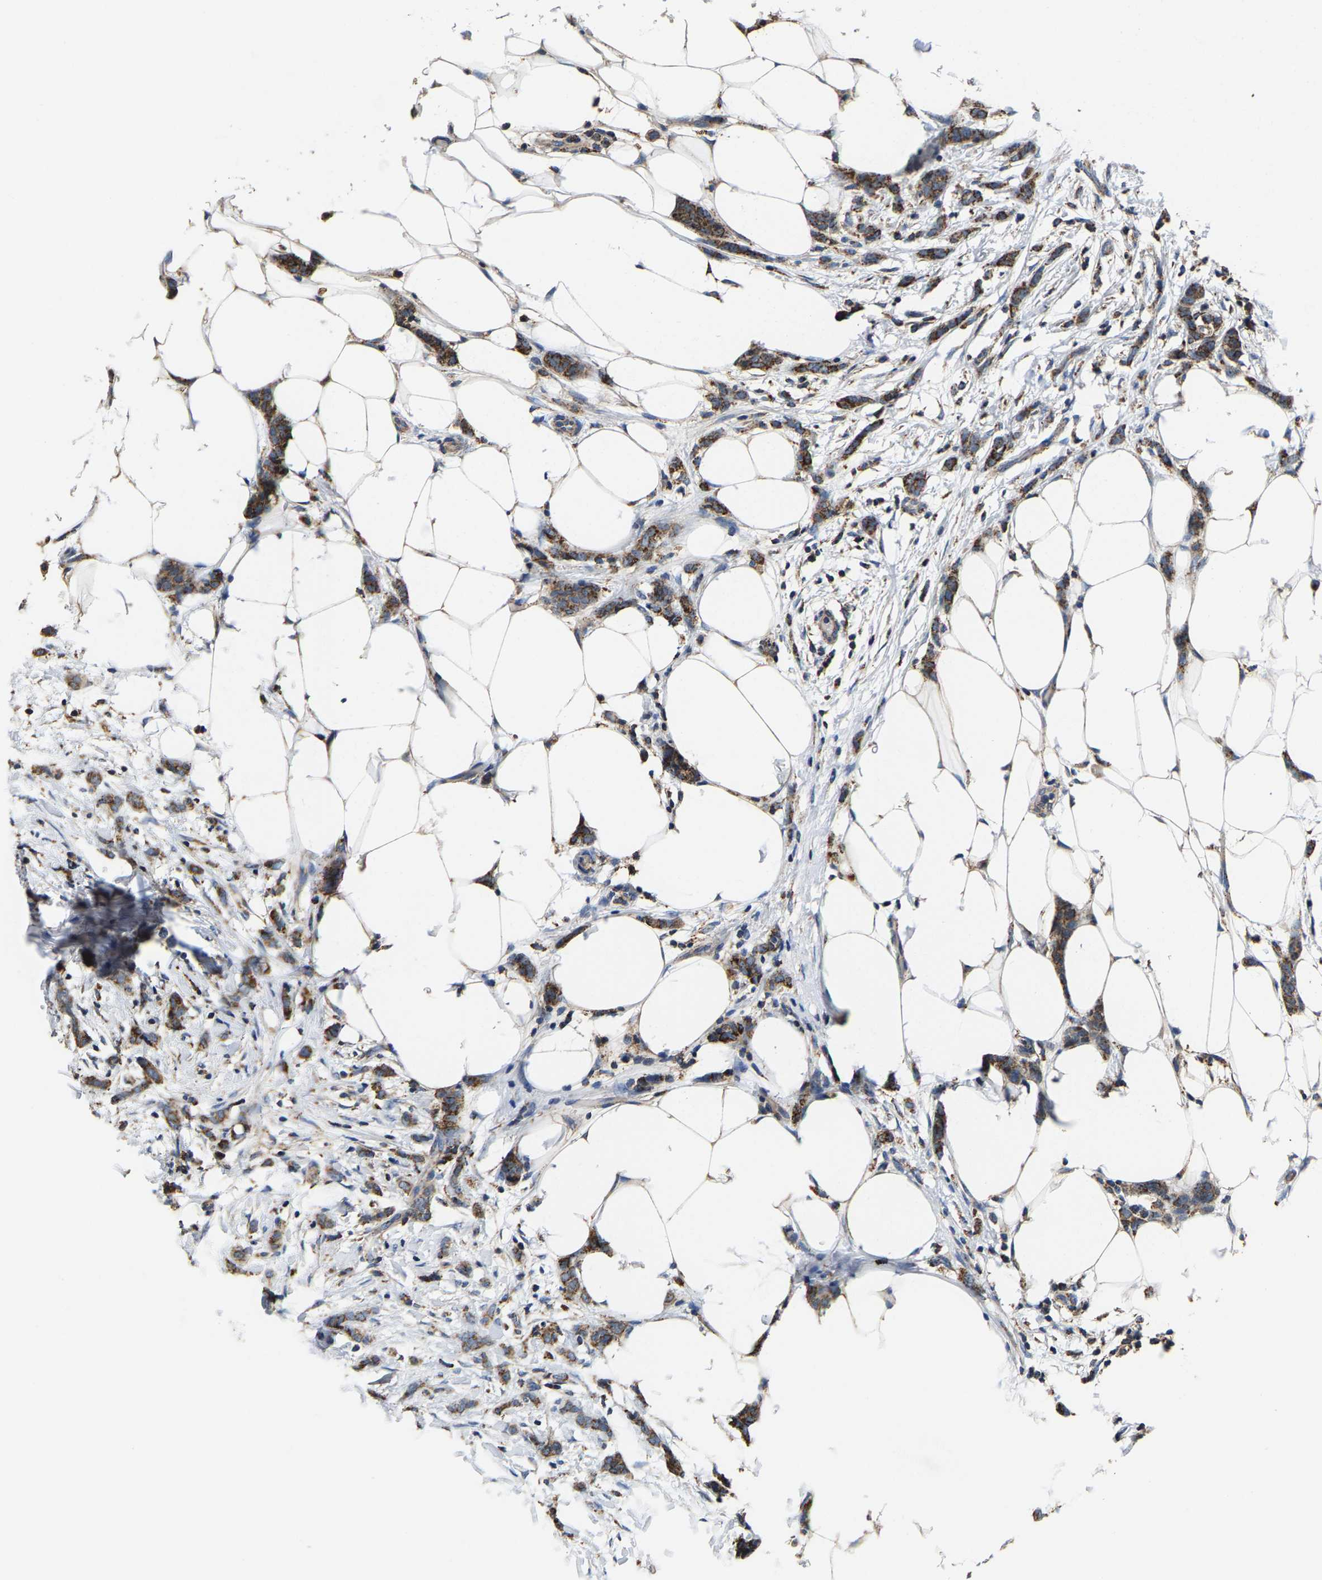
{"staining": {"intensity": "moderate", "quantity": ">75%", "location": "cytoplasmic/membranous"}, "tissue": "breast cancer", "cell_type": "Tumor cells", "image_type": "cancer", "snomed": [{"axis": "morphology", "description": "Lobular carcinoma"}, {"axis": "topography", "description": "Skin"}, {"axis": "topography", "description": "Breast"}], "caption": "Breast cancer (lobular carcinoma) stained with immunohistochemistry (IHC) shows moderate cytoplasmic/membranous staining in about >75% of tumor cells.", "gene": "SHMT2", "patient": {"sex": "female", "age": 46}}